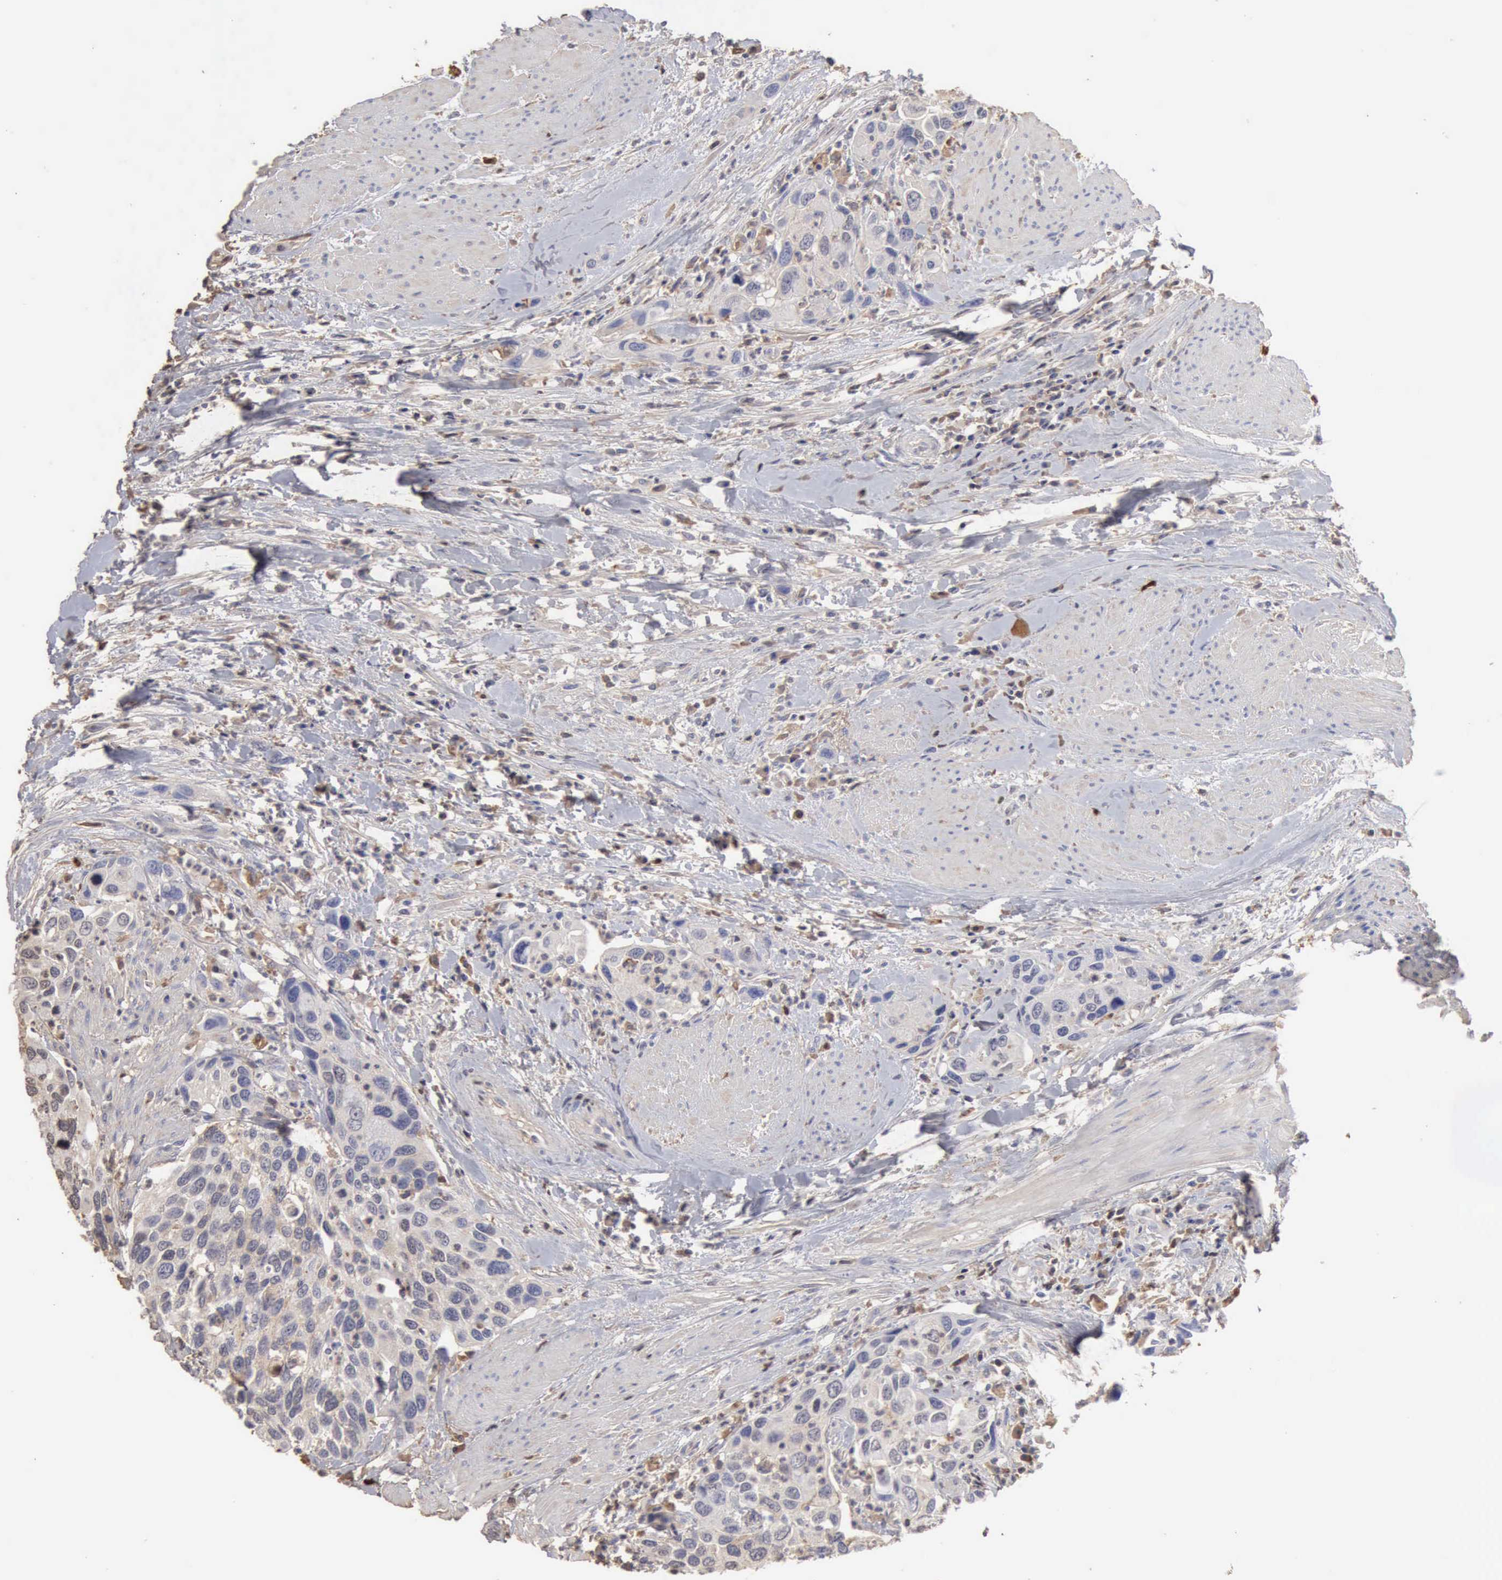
{"staining": {"intensity": "negative", "quantity": "none", "location": "none"}, "tissue": "urothelial cancer", "cell_type": "Tumor cells", "image_type": "cancer", "snomed": [{"axis": "morphology", "description": "Urothelial carcinoma, High grade"}, {"axis": "topography", "description": "Urinary bladder"}], "caption": "Immunohistochemistry (IHC) image of urothelial cancer stained for a protein (brown), which displays no staining in tumor cells. (Stains: DAB (3,3'-diaminobenzidine) immunohistochemistry (IHC) with hematoxylin counter stain, Microscopy: brightfield microscopy at high magnification).", "gene": "SERPINA1", "patient": {"sex": "male", "age": 66}}